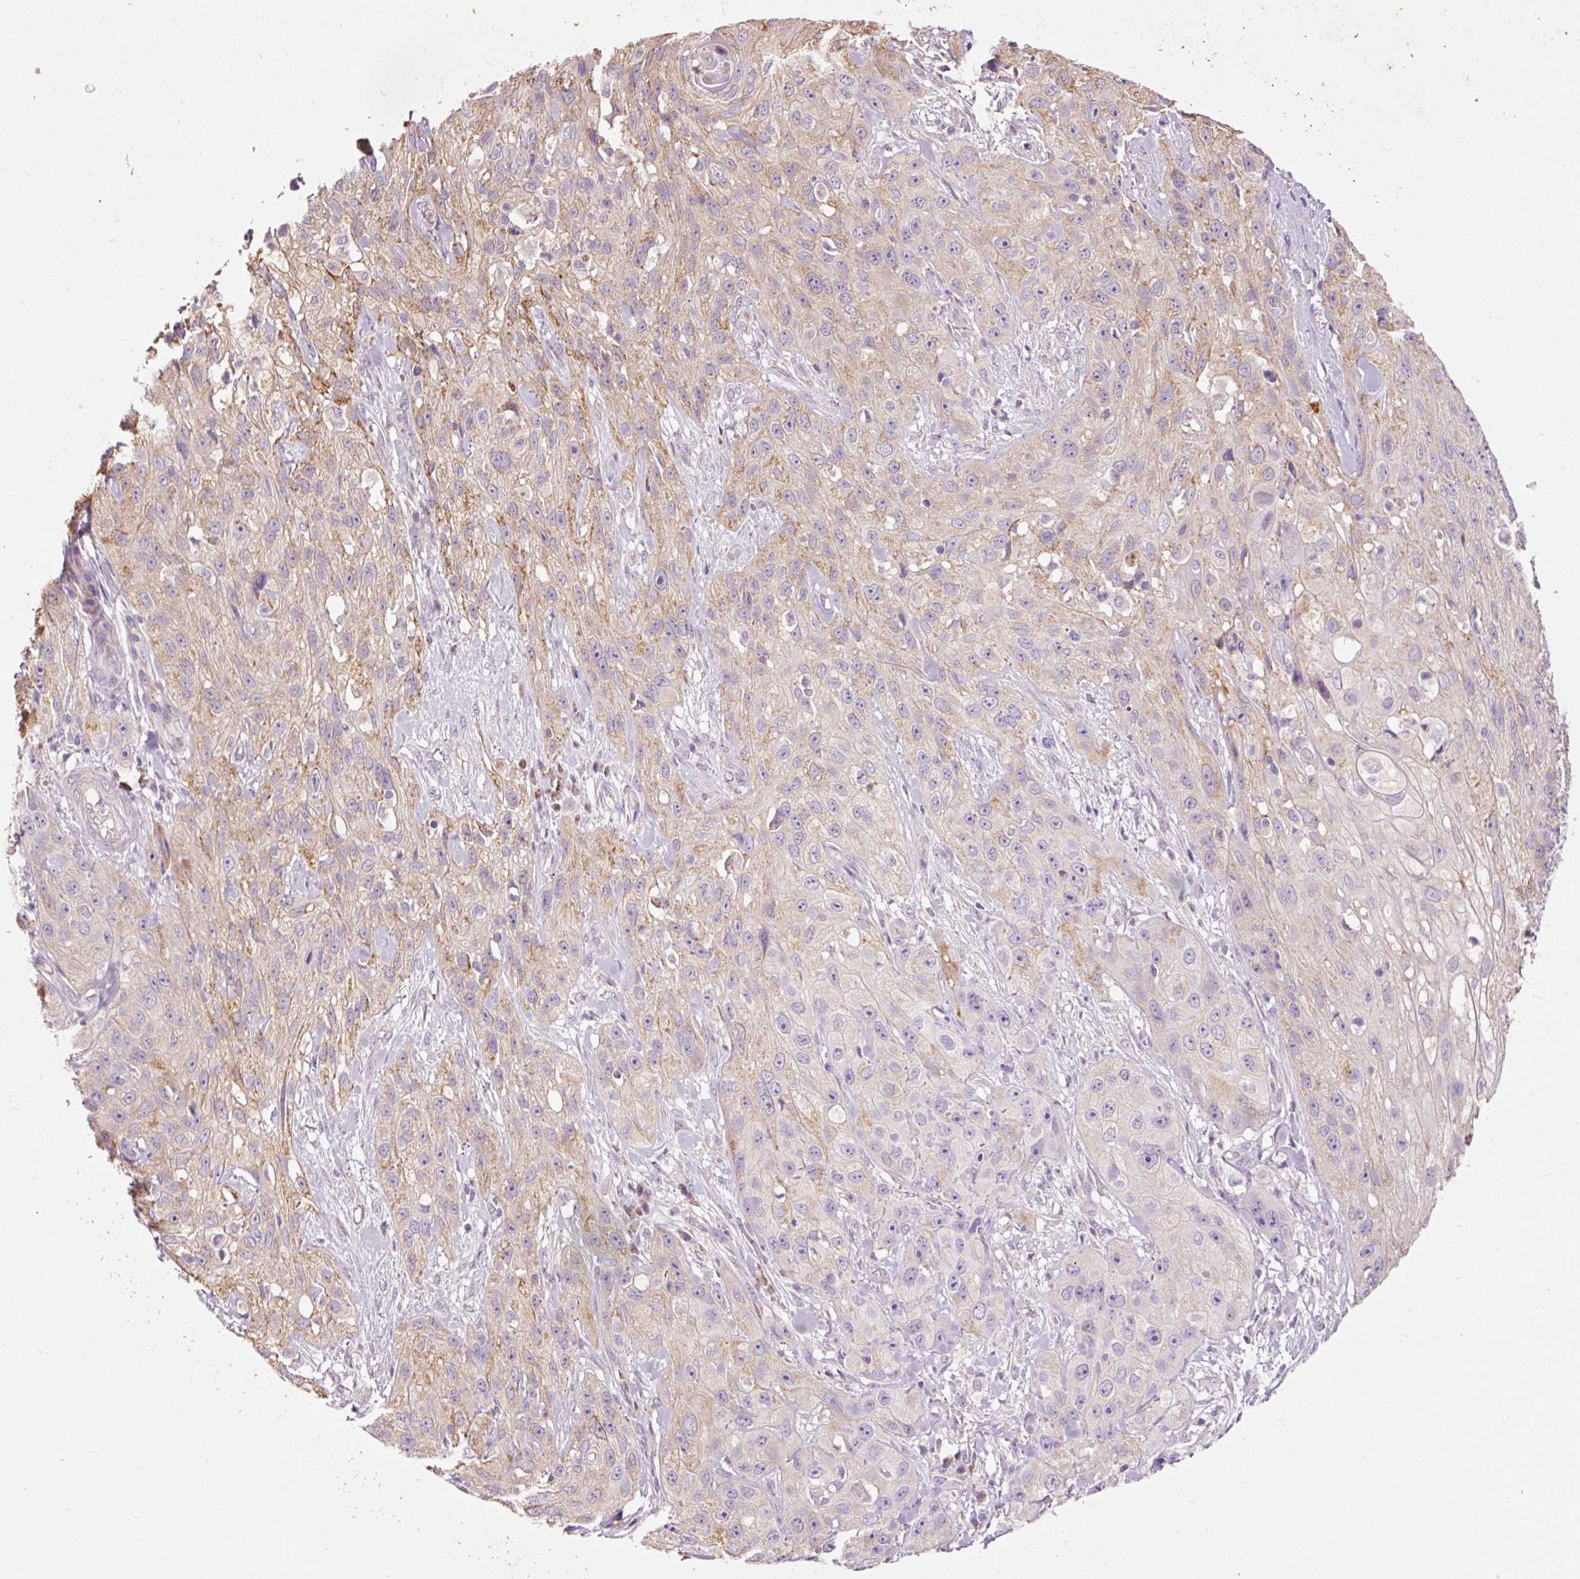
{"staining": {"intensity": "weak", "quantity": "<25%", "location": "cytoplasmic/membranous"}, "tissue": "skin cancer", "cell_type": "Tumor cells", "image_type": "cancer", "snomed": [{"axis": "morphology", "description": "Squamous cell carcinoma, NOS"}, {"axis": "topography", "description": "Skin"}, {"axis": "topography", "description": "Vulva"}], "caption": "Tumor cells are negative for brown protein staining in skin cancer.", "gene": "PRDX5", "patient": {"sex": "female", "age": 86}}